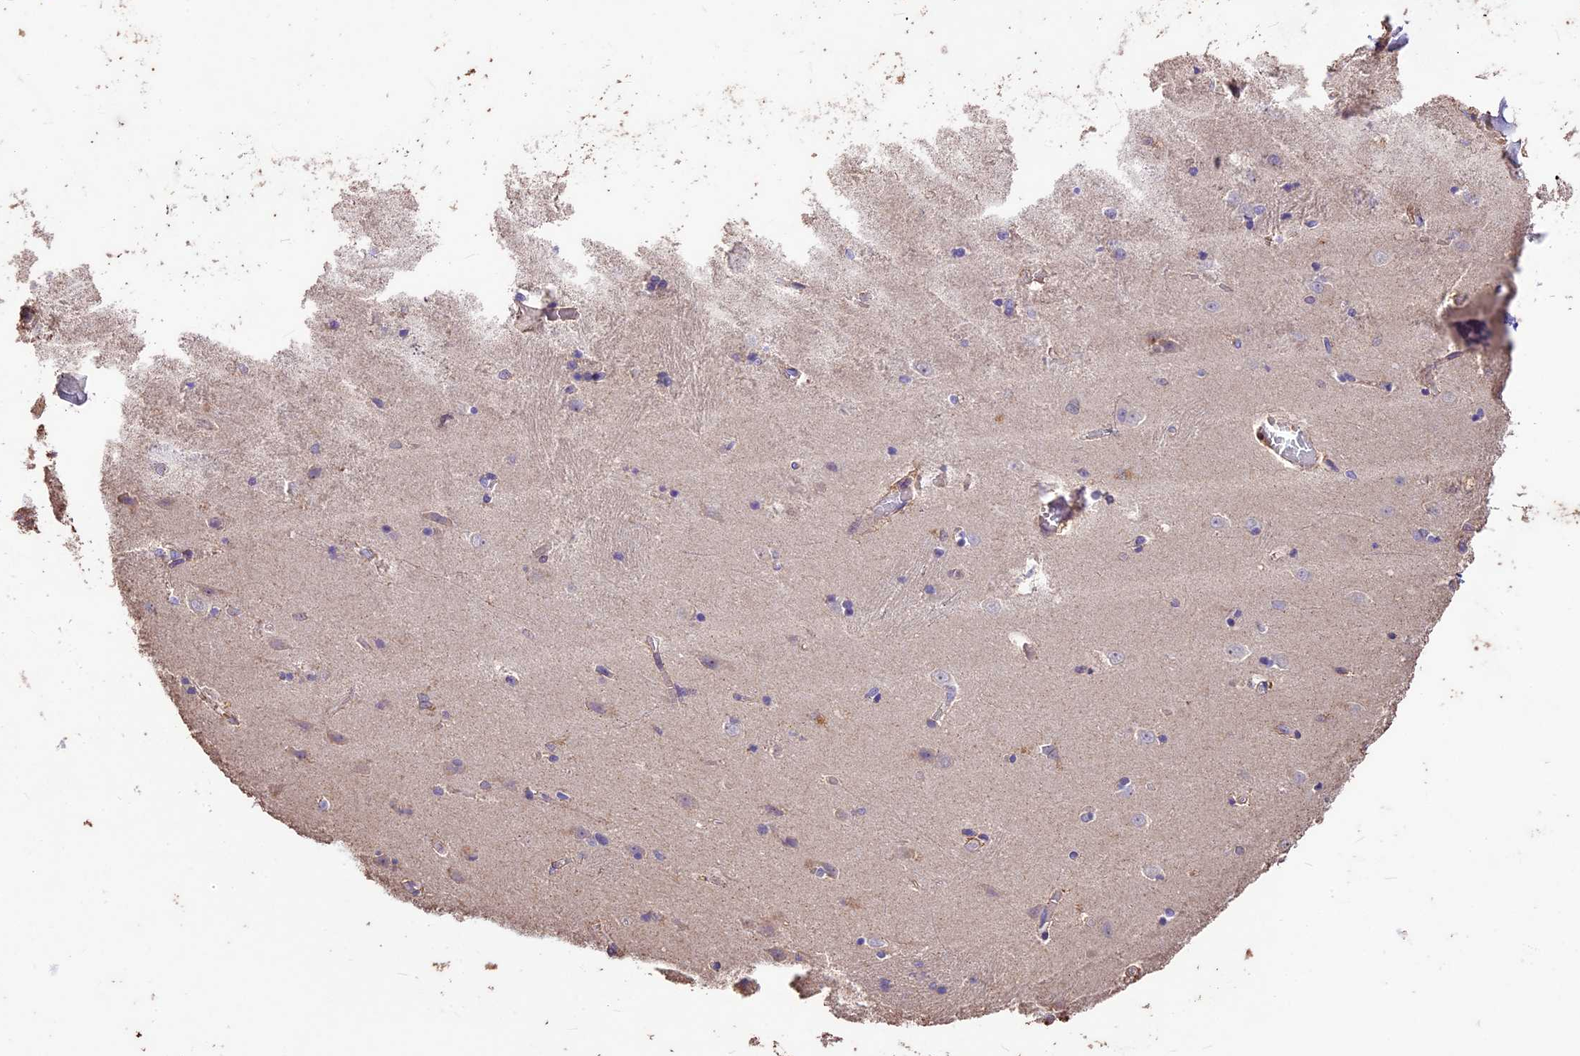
{"staining": {"intensity": "negative", "quantity": "none", "location": "none"}, "tissue": "caudate", "cell_type": "Glial cells", "image_type": "normal", "snomed": [{"axis": "morphology", "description": "Normal tissue, NOS"}, {"axis": "topography", "description": "Lateral ventricle wall"}], "caption": "The photomicrograph reveals no significant expression in glial cells of caudate.", "gene": "CRLF1", "patient": {"sex": "male", "age": 37}}